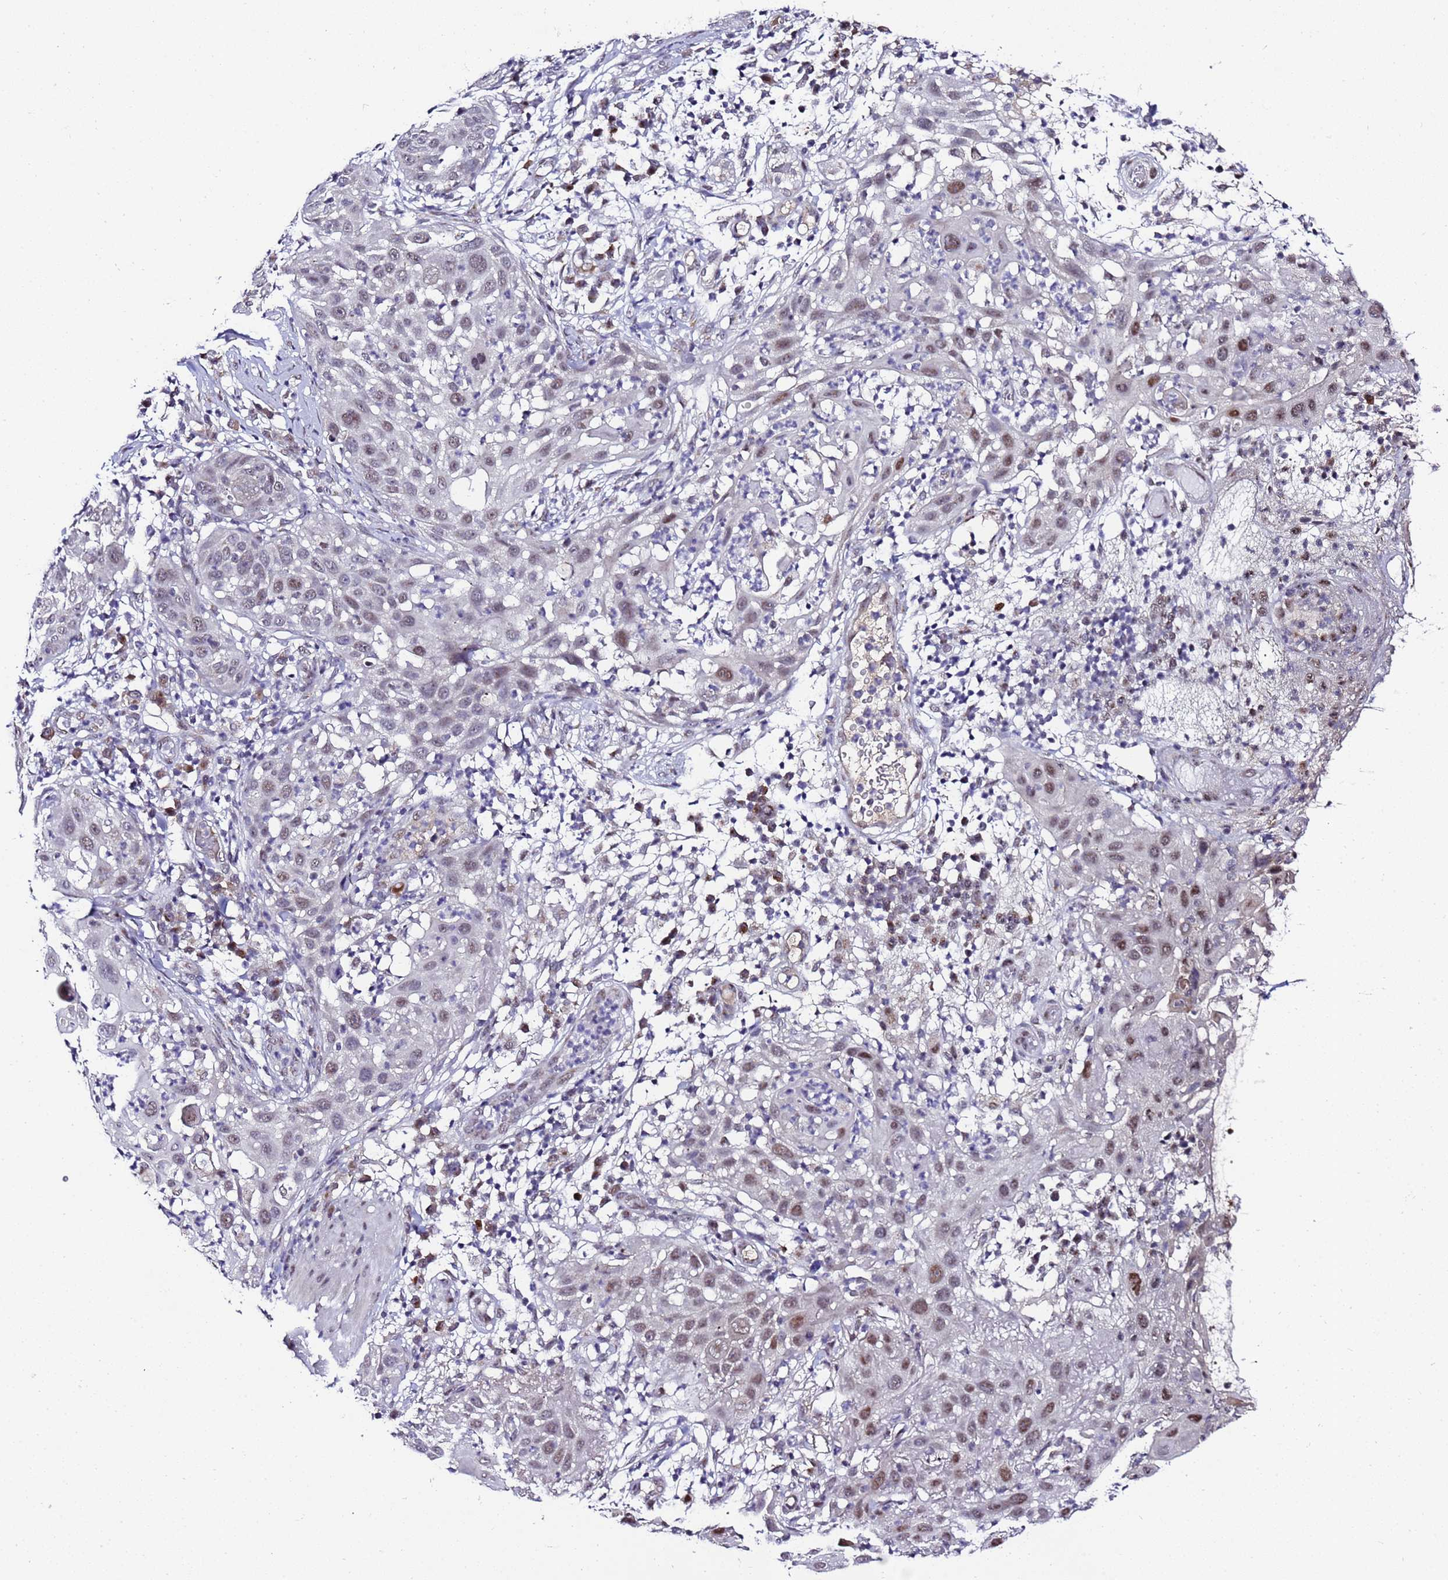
{"staining": {"intensity": "moderate", "quantity": "<25%", "location": "nuclear"}, "tissue": "skin cancer", "cell_type": "Tumor cells", "image_type": "cancer", "snomed": [{"axis": "morphology", "description": "Squamous cell carcinoma, NOS"}, {"axis": "topography", "description": "Skin"}], "caption": "An image of skin cancer stained for a protein reveals moderate nuclear brown staining in tumor cells.", "gene": "C19orf47", "patient": {"sex": "female", "age": 44}}